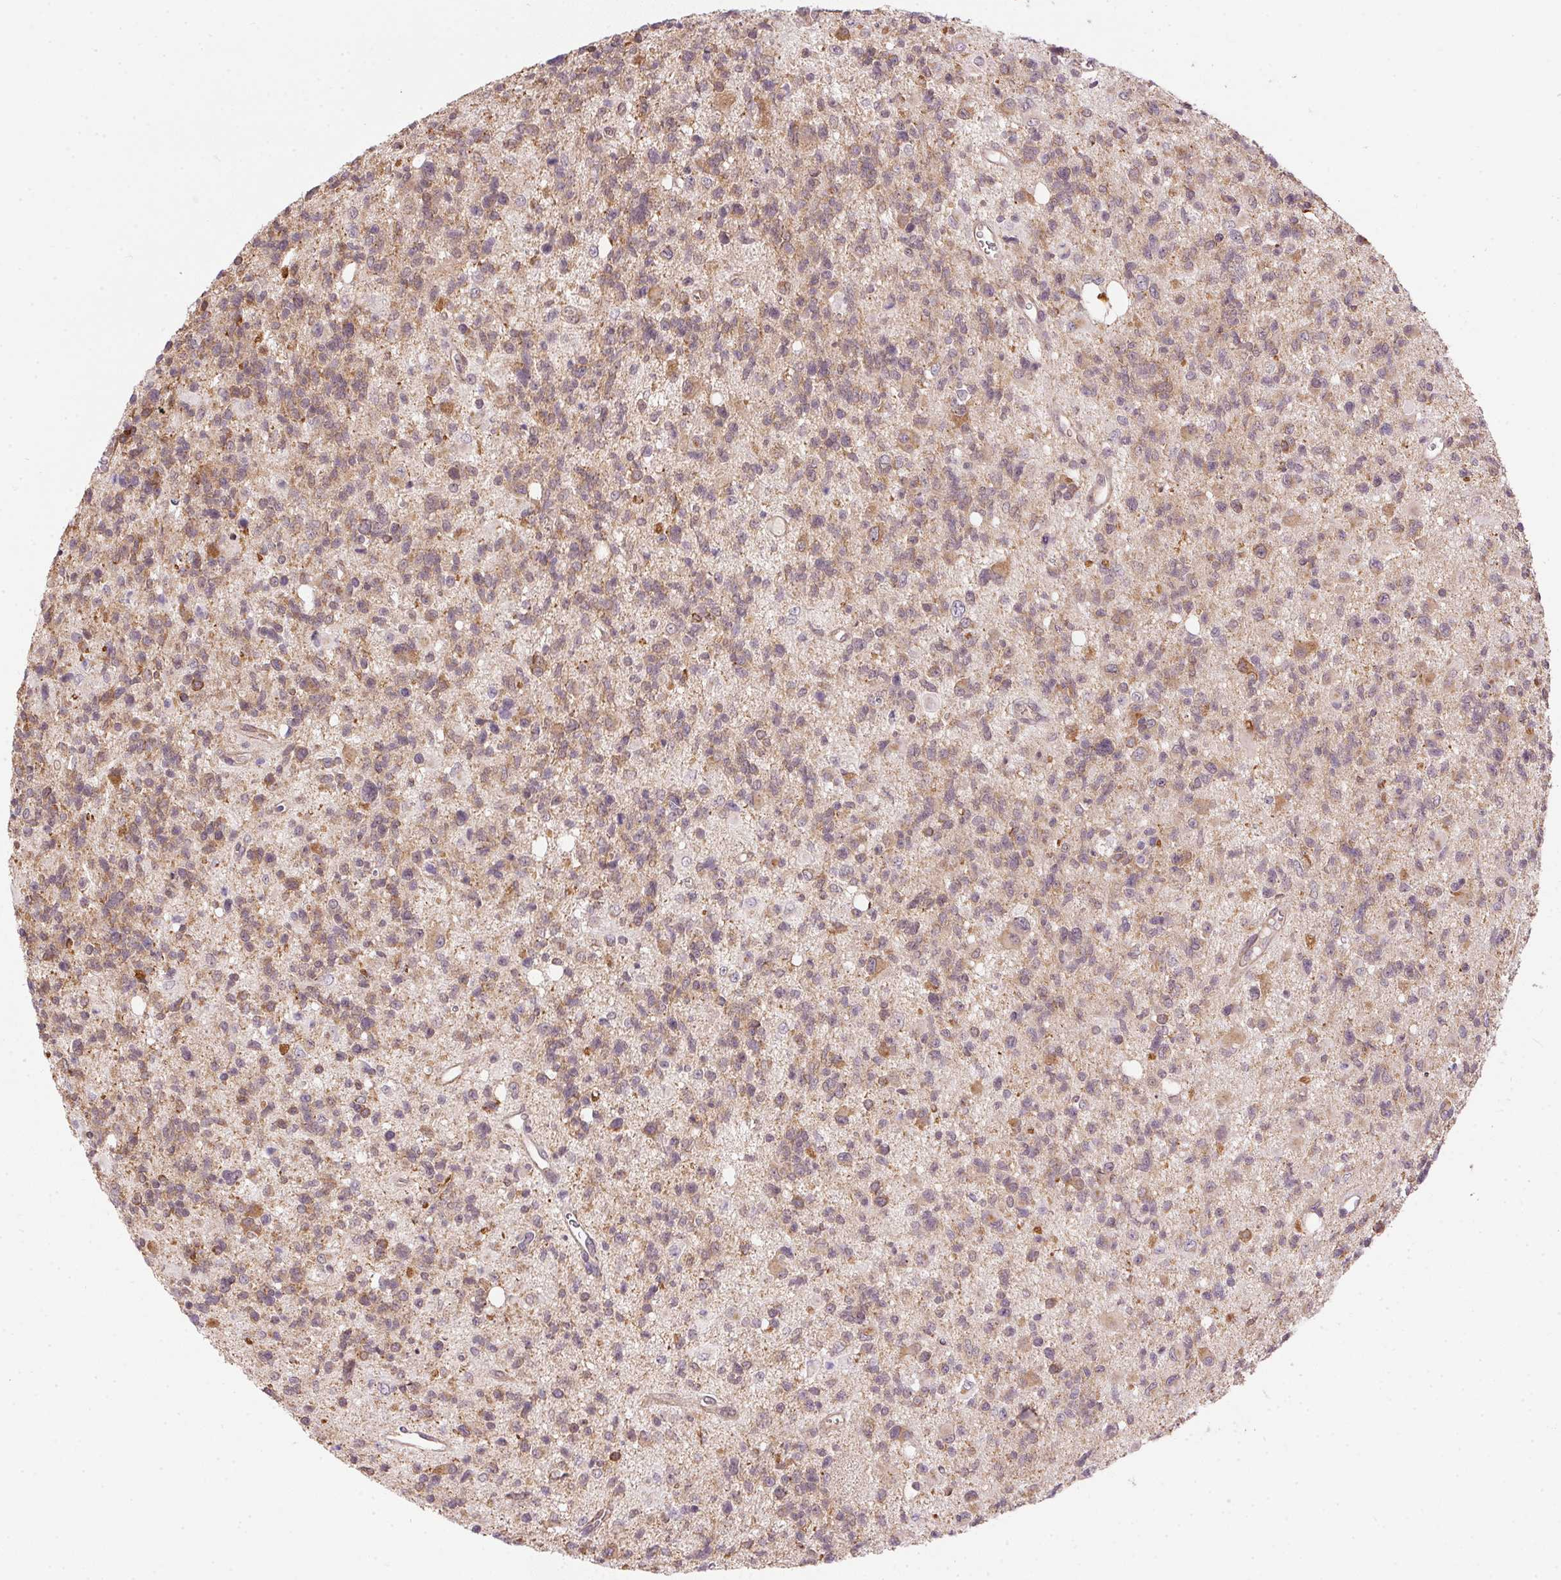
{"staining": {"intensity": "moderate", "quantity": "25%-75%", "location": "cytoplasmic/membranous"}, "tissue": "glioma", "cell_type": "Tumor cells", "image_type": "cancer", "snomed": [{"axis": "morphology", "description": "Glioma, malignant, High grade"}, {"axis": "topography", "description": "Brain"}], "caption": "Immunohistochemical staining of glioma shows medium levels of moderate cytoplasmic/membranous protein staining in about 25%-75% of tumor cells.", "gene": "CFAP92", "patient": {"sex": "male", "age": 29}}